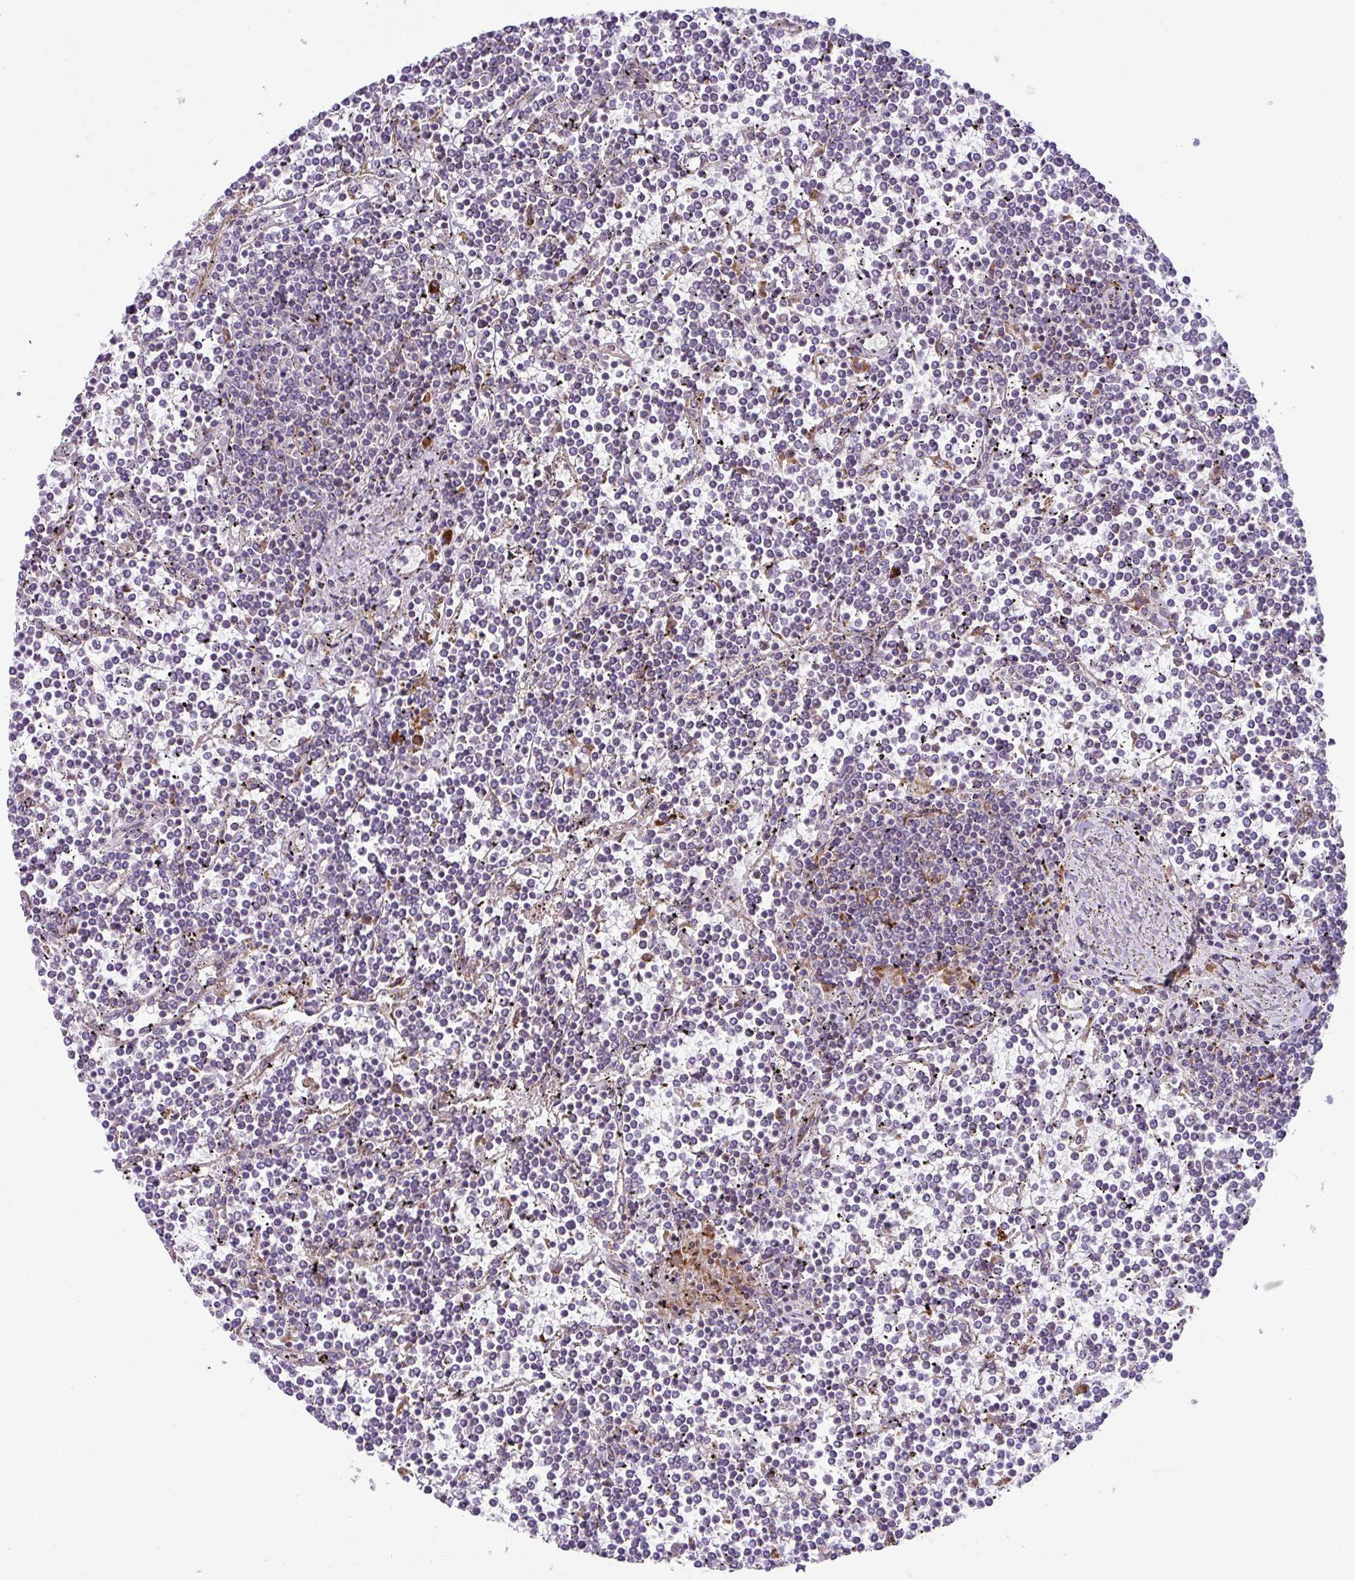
{"staining": {"intensity": "negative", "quantity": "none", "location": "none"}, "tissue": "lymphoma", "cell_type": "Tumor cells", "image_type": "cancer", "snomed": [{"axis": "morphology", "description": "Malignant lymphoma, non-Hodgkin's type, Low grade"}, {"axis": "topography", "description": "Spleen"}], "caption": "There is no significant positivity in tumor cells of low-grade malignant lymphoma, non-Hodgkin's type.", "gene": "SLC39A7", "patient": {"sex": "female", "age": 19}}